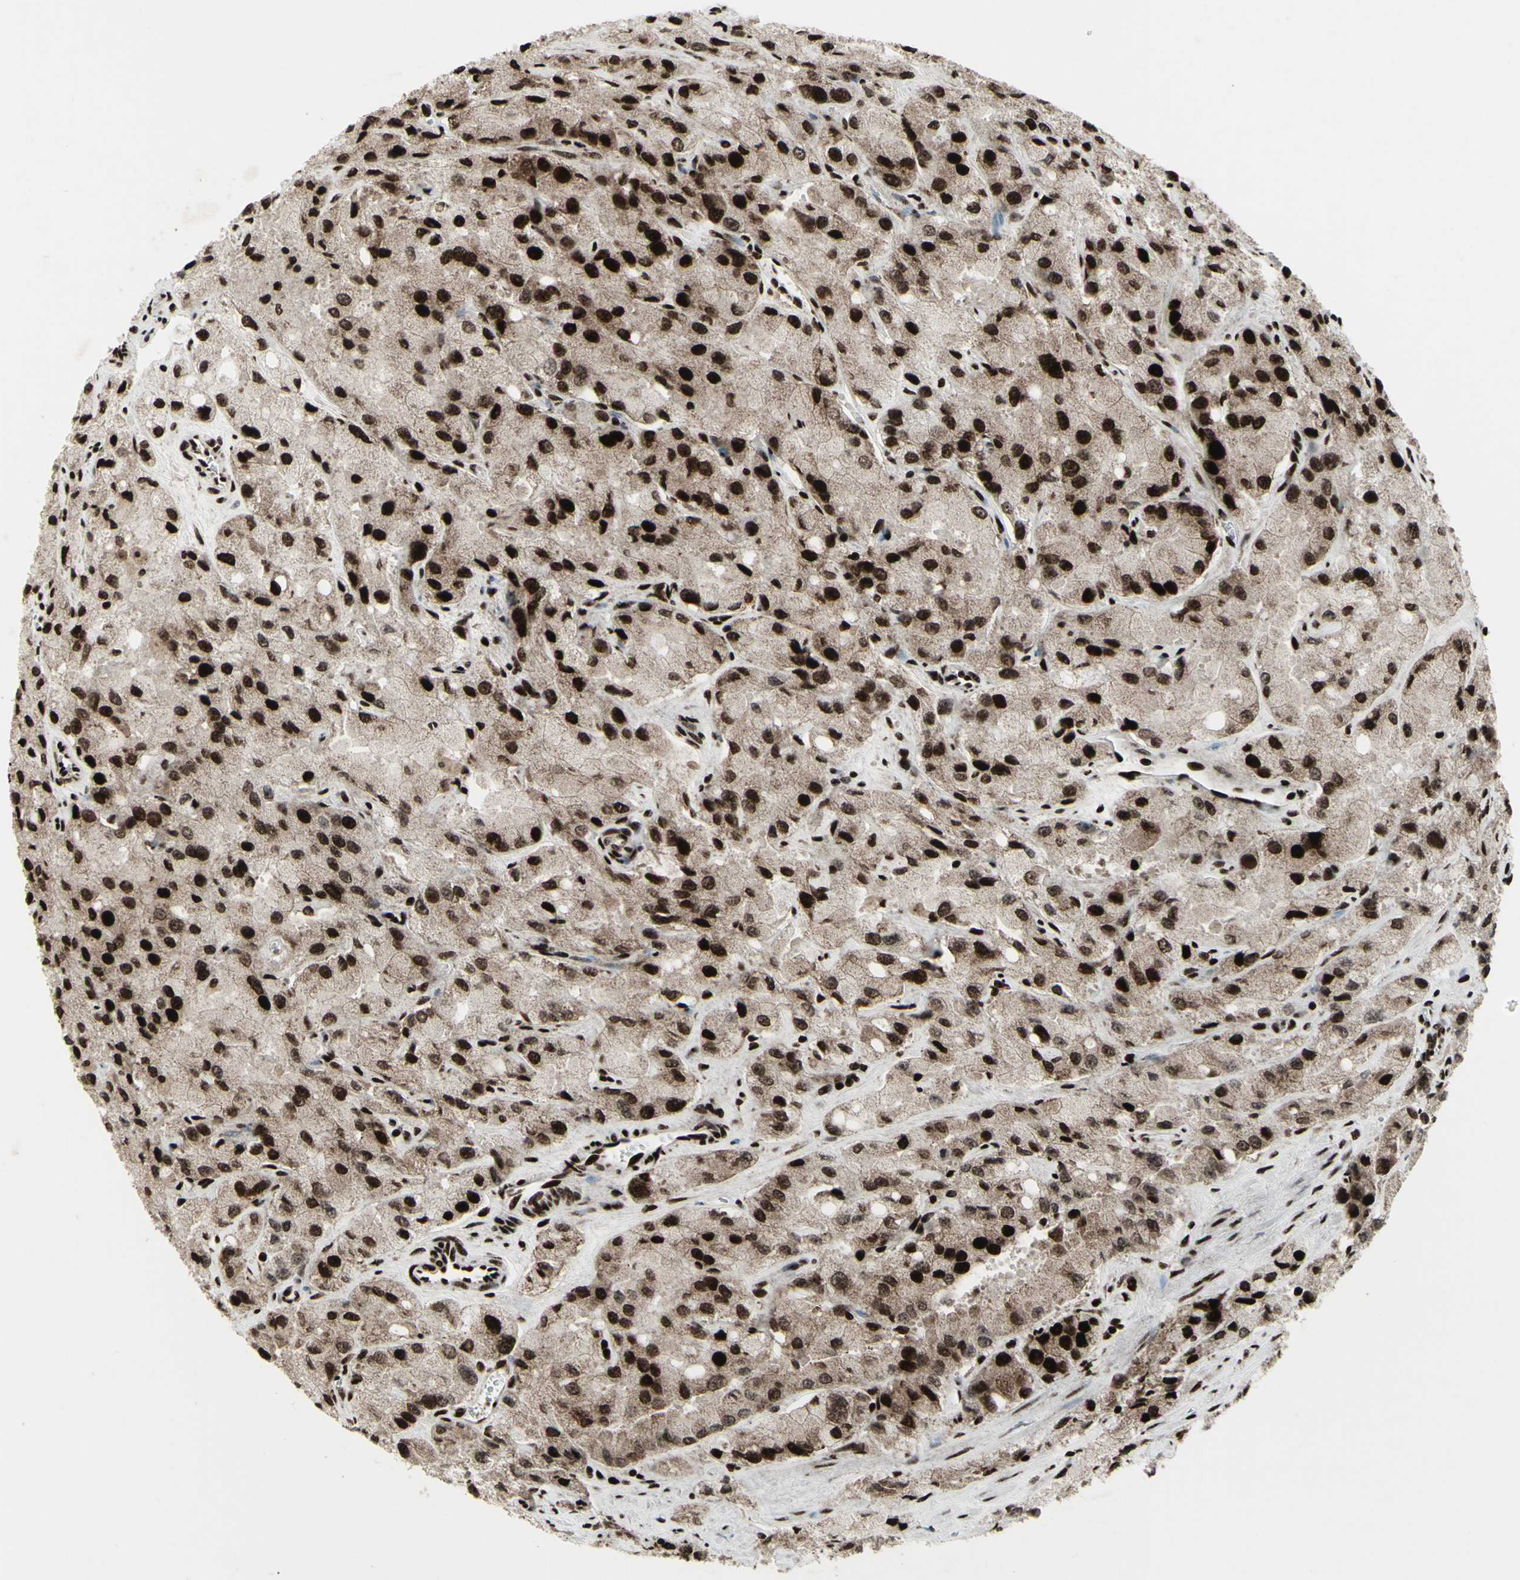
{"staining": {"intensity": "strong", "quantity": ">75%", "location": "nuclear"}, "tissue": "prostate cancer", "cell_type": "Tumor cells", "image_type": "cancer", "snomed": [{"axis": "morphology", "description": "Adenocarcinoma, High grade"}, {"axis": "topography", "description": "Prostate"}], "caption": "Immunohistochemistry (IHC) (DAB) staining of prostate cancer (adenocarcinoma (high-grade)) demonstrates strong nuclear protein expression in about >75% of tumor cells. Nuclei are stained in blue.", "gene": "U2AF2", "patient": {"sex": "male", "age": 58}}